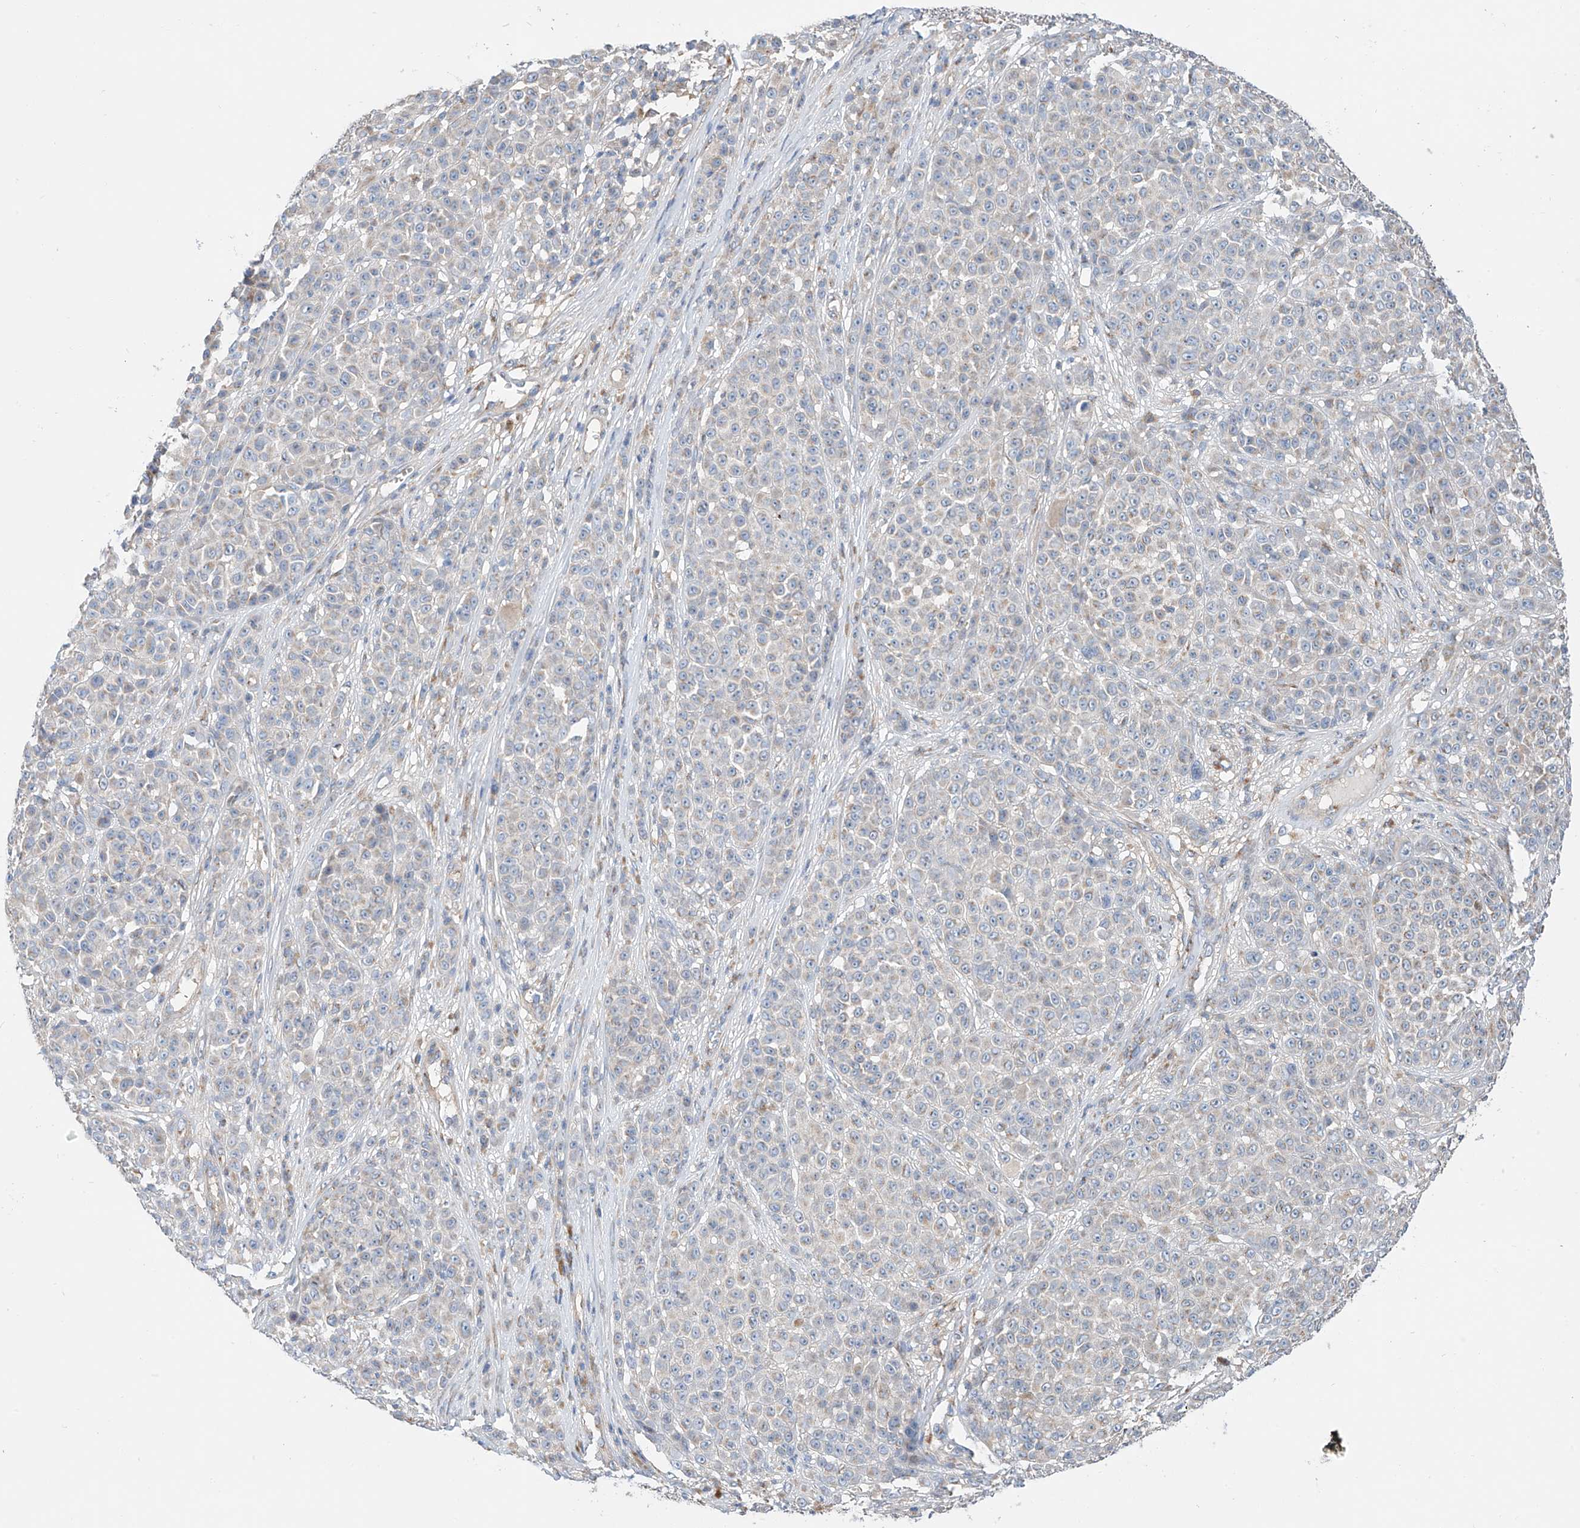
{"staining": {"intensity": "negative", "quantity": "none", "location": "none"}, "tissue": "melanoma", "cell_type": "Tumor cells", "image_type": "cancer", "snomed": [{"axis": "morphology", "description": "Malignant melanoma, NOS"}, {"axis": "topography", "description": "Skin"}], "caption": "Malignant melanoma was stained to show a protein in brown. There is no significant staining in tumor cells. Nuclei are stained in blue.", "gene": "SLC22A7", "patient": {"sex": "female", "age": 94}}